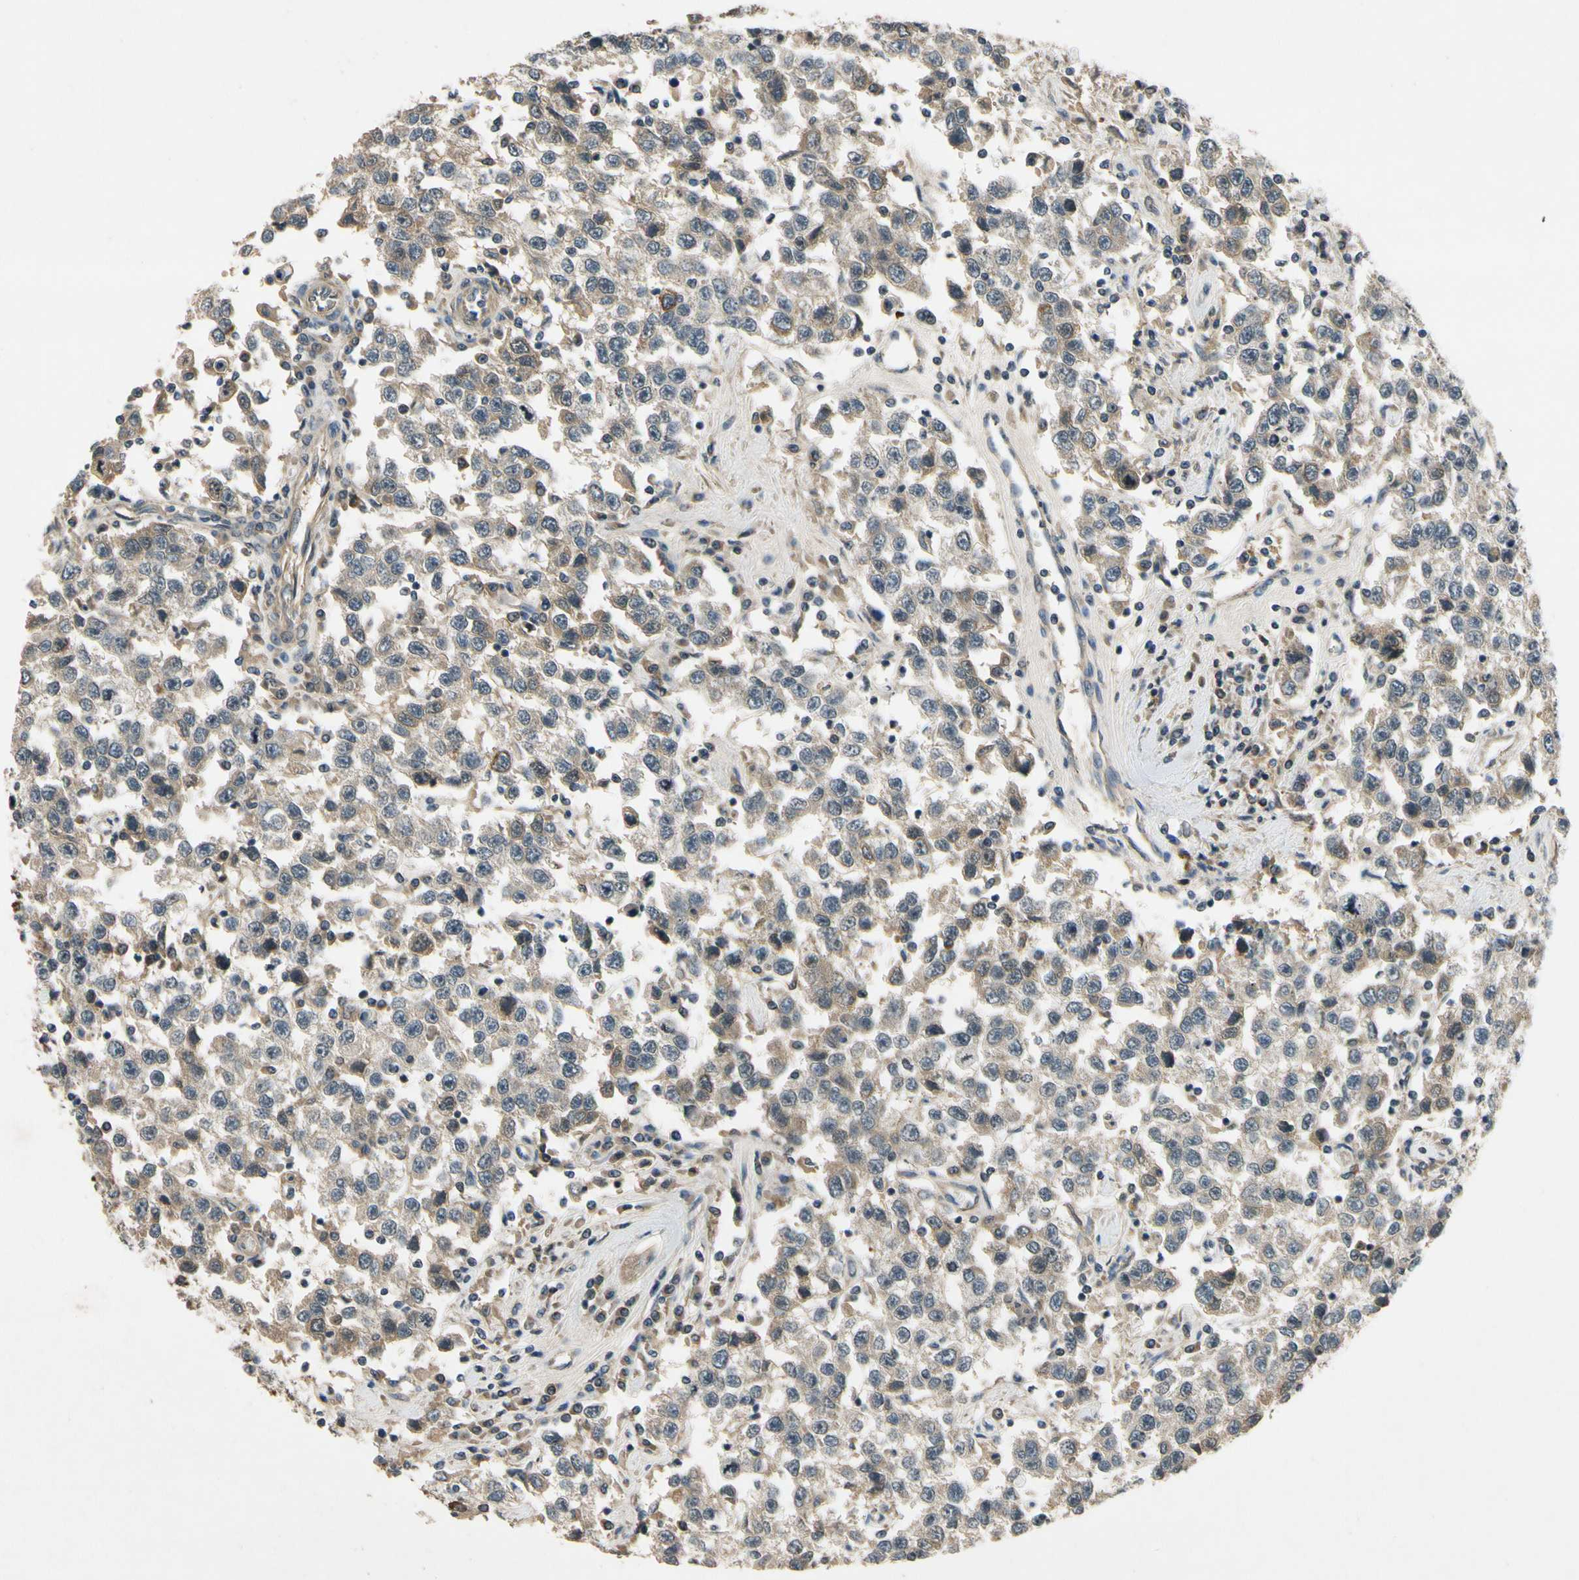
{"staining": {"intensity": "weak", "quantity": "<25%", "location": "cytoplasmic/membranous"}, "tissue": "testis cancer", "cell_type": "Tumor cells", "image_type": "cancer", "snomed": [{"axis": "morphology", "description": "Seminoma, NOS"}, {"axis": "topography", "description": "Testis"}], "caption": "Seminoma (testis) was stained to show a protein in brown. There is no significant staining in tumor cells.", "gene": "ALKBH3", "patient": {"sex": "male", "age": 41}}